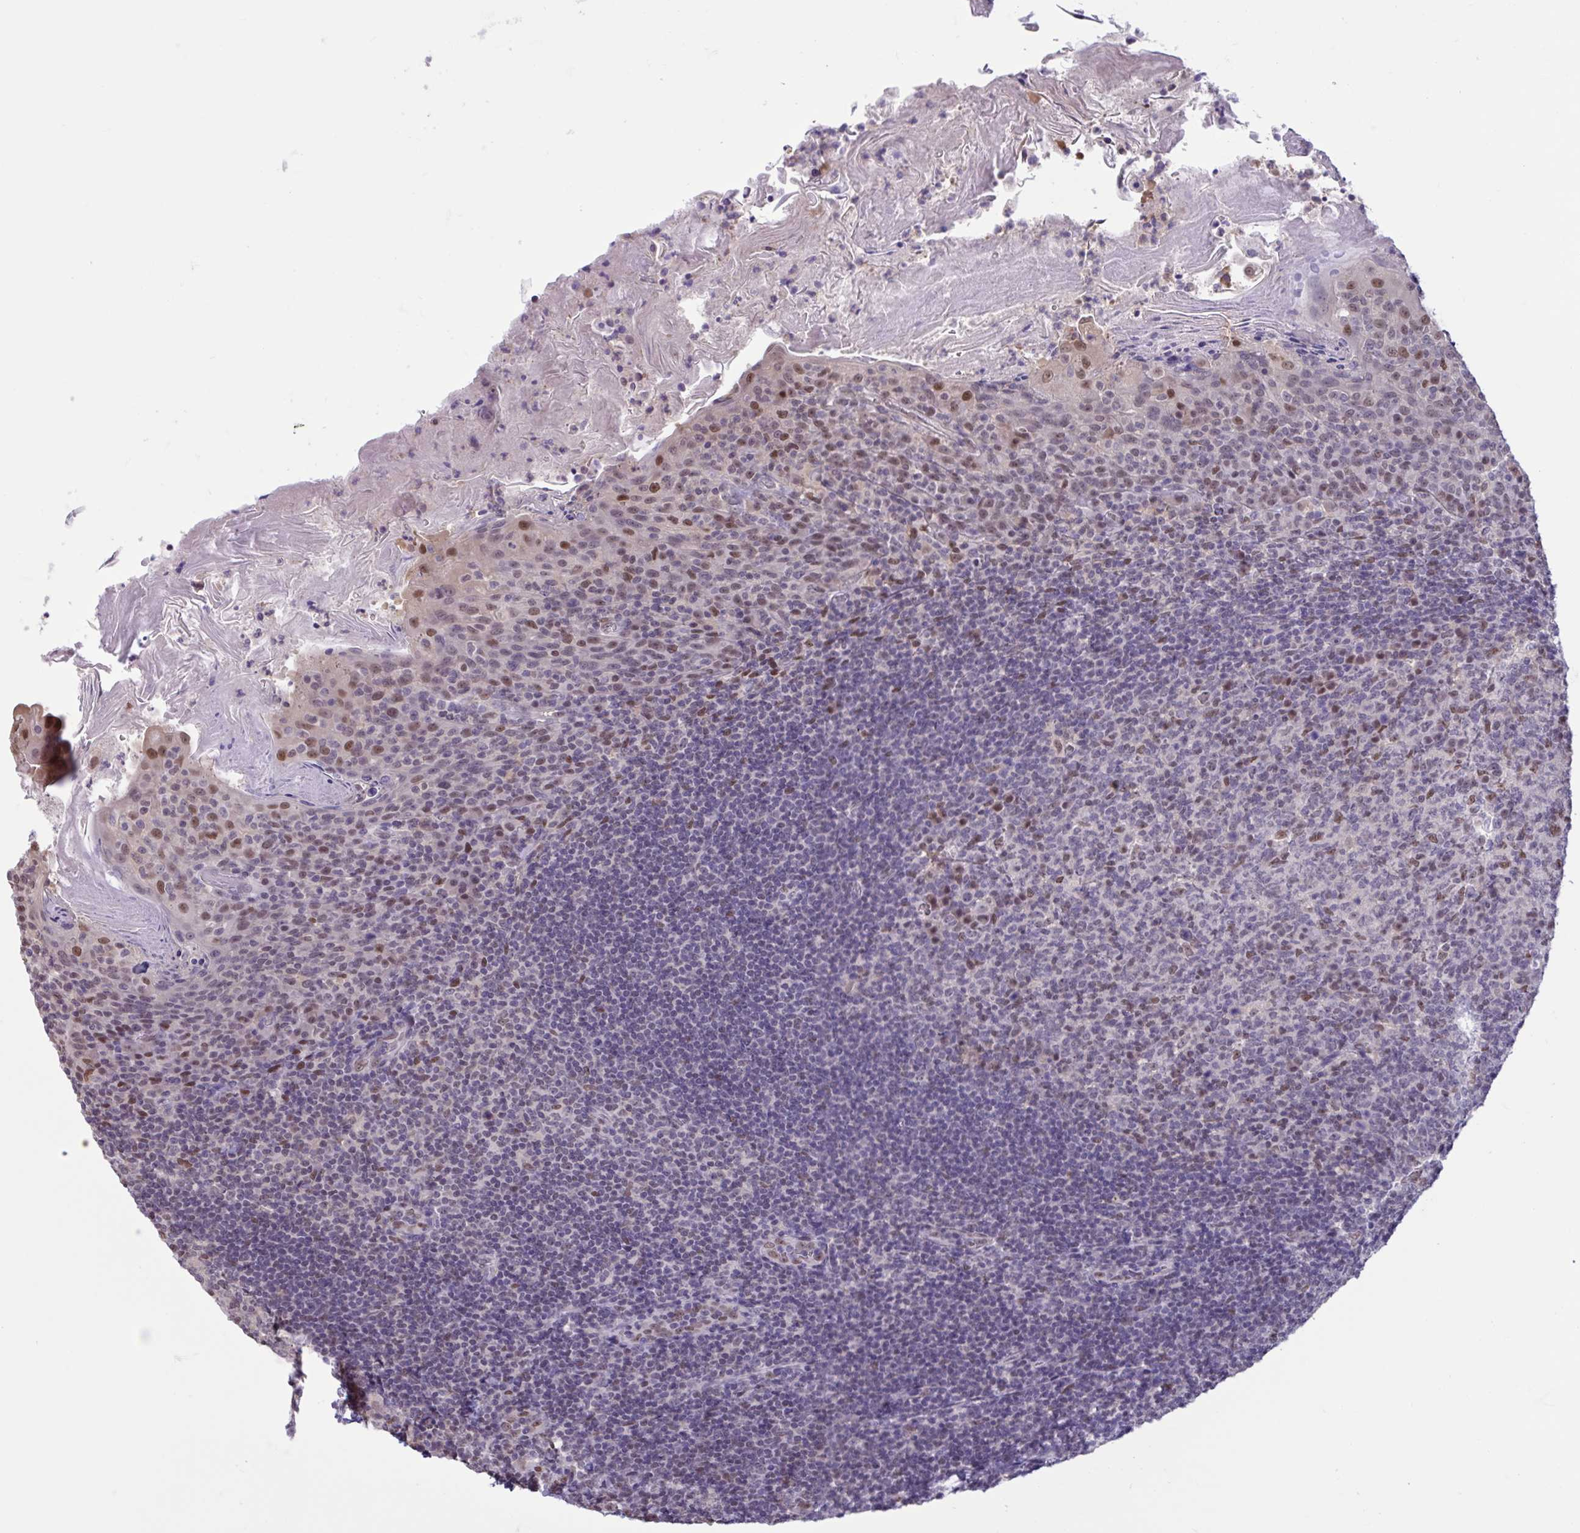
{"staining": {"intensity": "moderate", "quantity": "<25%", "location": "nuclear"}, "tissue": "tonsil", "cell_type": "Germinal center cells", "image_type": "normal", "snomed": [{"axis": "morphology", "description": "Normal tissue, NOS"}, {"axis": "topography", "description": "Tonsil"}], "caption": "Unremarkable tonsil shows moderate nuclear expression in approximately <25% of germinal center cells.", "gene": "RBL1", "patient": {"sex": "female", "age": 10}}